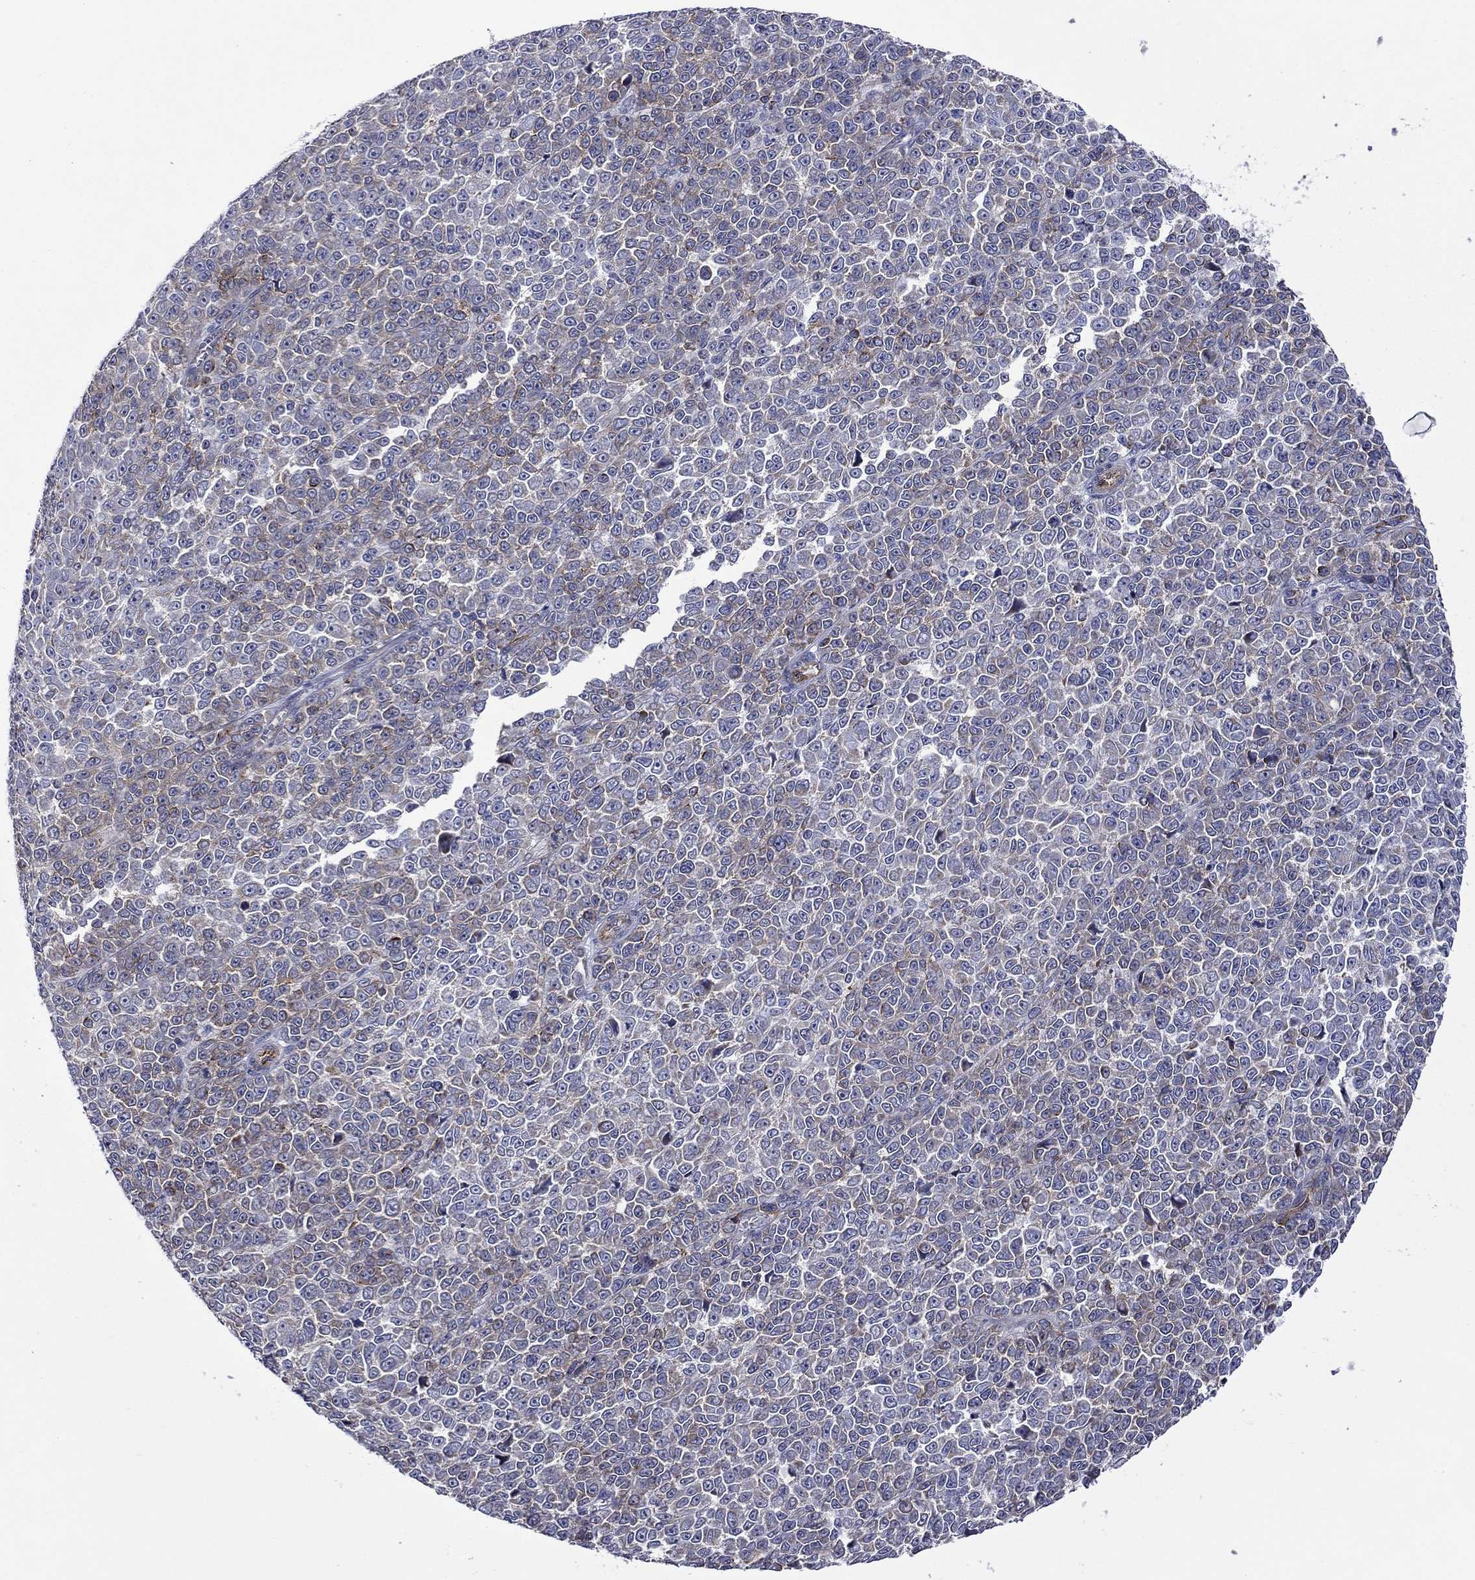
{"staining": {"intensity": "strong", "quantity": "<25%", "location": "cytoplasmic/membranous"}, "tissue": "melanoma", "cell_type": "Tumor cells", "image_type": "cancer", "snomed": [{"axis": "morphology", "description": "Malignant melanoma, NOS"}, {"axis": "topography", "description": "Skin"}], "caption": "Immunohistochemical staining of melanoma displays medium levels of strong cytoplasmic/membranous staining in approximately <25% of tumor cells. Immunohistochemistry stains the protein in brown and the nuclei are stained blue.", "gene": "LMO7", "patient": {"sex": "female", "age": 95}}